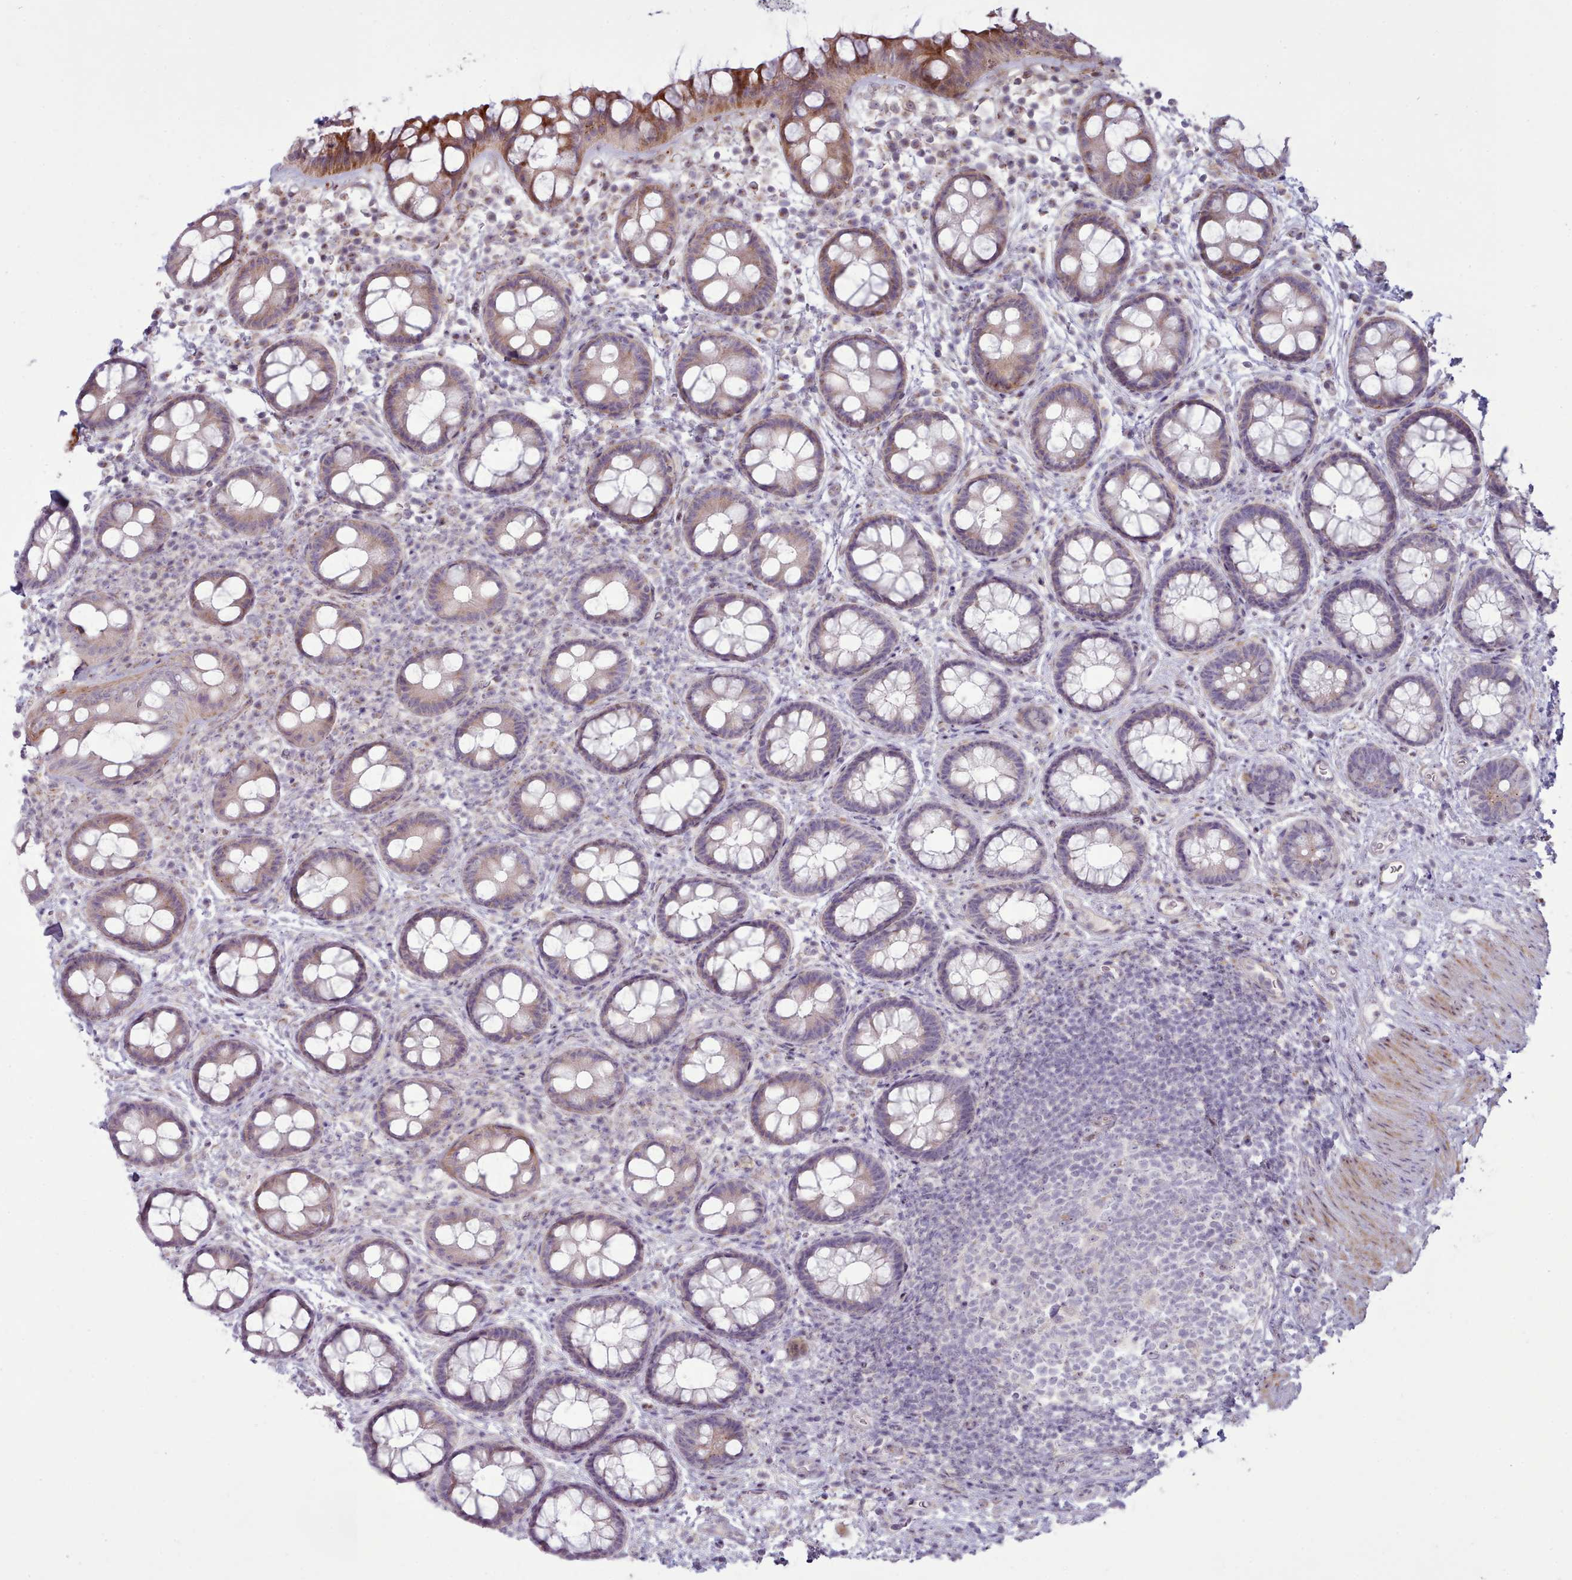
{"staining": {"intensity": "moderate", "quantity": "<25%", "location": "cytoplasmic/membranous"}, "tissue": "rectum", "cell_type": "Glandular cells", "image_type": "normal", "snomed": [{"axis": "morphology", "description": "Normal tissue, NOS"}, {"axis": "topography", "description": "Rectum"}, {"axis": "topography", "description": "Peripheral nerve tissue"}], "caption": "Immunohistochemical staining of unremarkable rectum shows <25% levels of moderate cytoplasmic/membranous protein staining in approximately <25% of glandular cells. (brown staining indicates protein expression, while blue staining denotes nuclei).", "gene": "PPP3R1", "patient": {"sex": "female", "age": 69}}